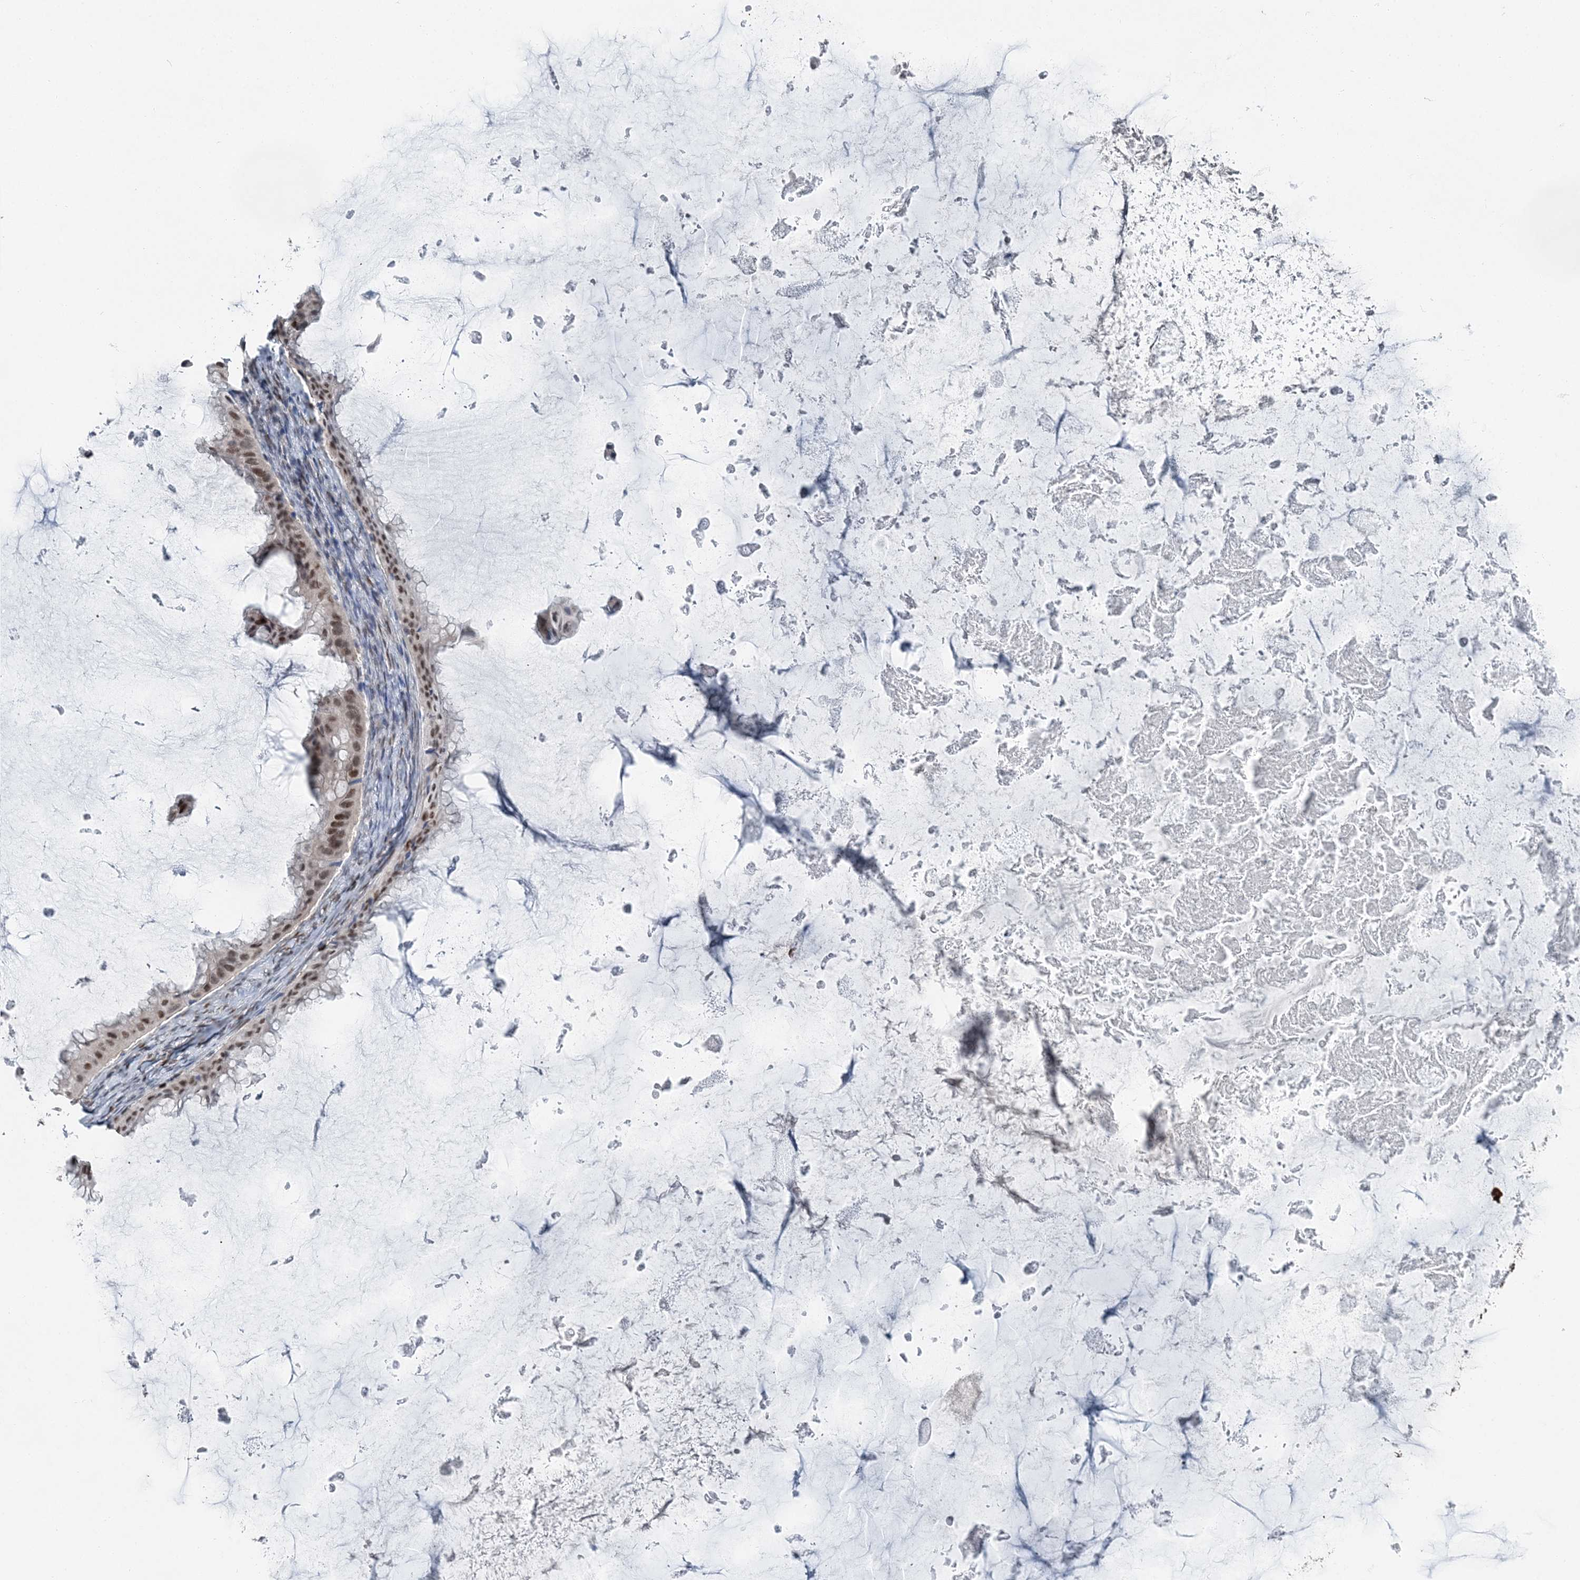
{"staining": {"intensity": "moderate", "quantity": ">75%", "location": "nuclear"}, "tissue": "ovarian cancer", "cell_type": "Tumor cells", "image_type": "cancer", "snomed": [{"axis": "morphology", "description": "Cystadenocarcinoma, mucinous, NOS"}, {"axis": "topography", "description": "Ovary"}], "caption": "Ovarian cancer (mucinous cystadenocarcinoma) tissue displays moderate nuclear expression in about >75% of tumor cells", "gene": "HAT1", "patient": {"sex": "female", "age": 61}}